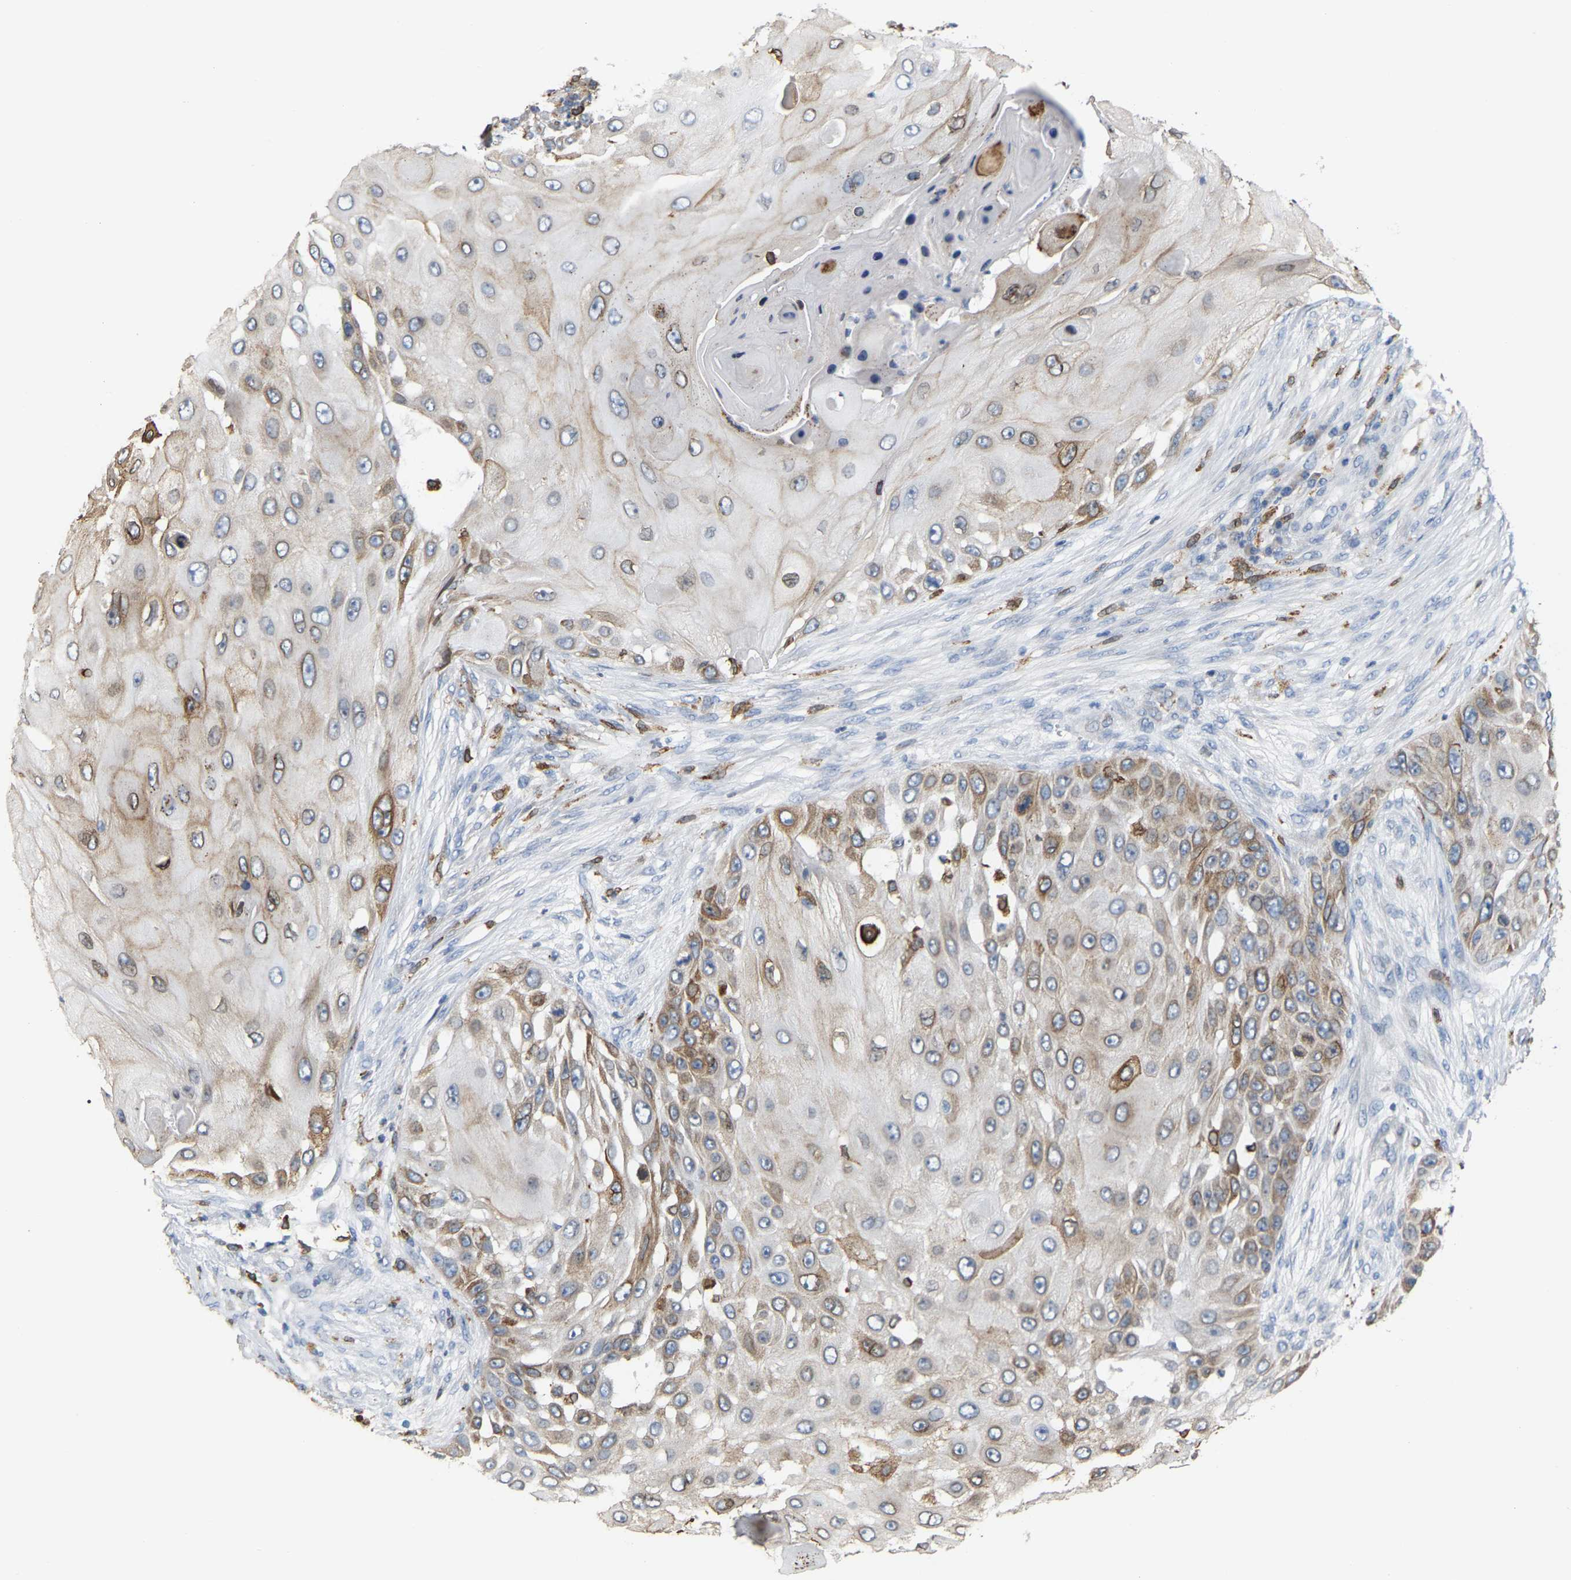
{"staining": {"intensity": "moderate", "quantity": "25%-75%", "location": "cytoplasmic/membranous"}, "tissue": "skin cancer", "cell_type": "Tumor cells", "image_type": "cancer", "snomed": [{"axis": "morphology", "description": "Squamous cell carcinoma, NOS"}, {"axis": "topography", "description": "Skin"}], "caption": "About 25%-75% of tumor cells in squamous cell carcinoma (skin) demonstrate moderate cytoplasmic/membranous protein positivity as visualized by brown immunohistochemical staining.", "gene": "PTGS1", "patient": {"sex": "female", "age": 44}}